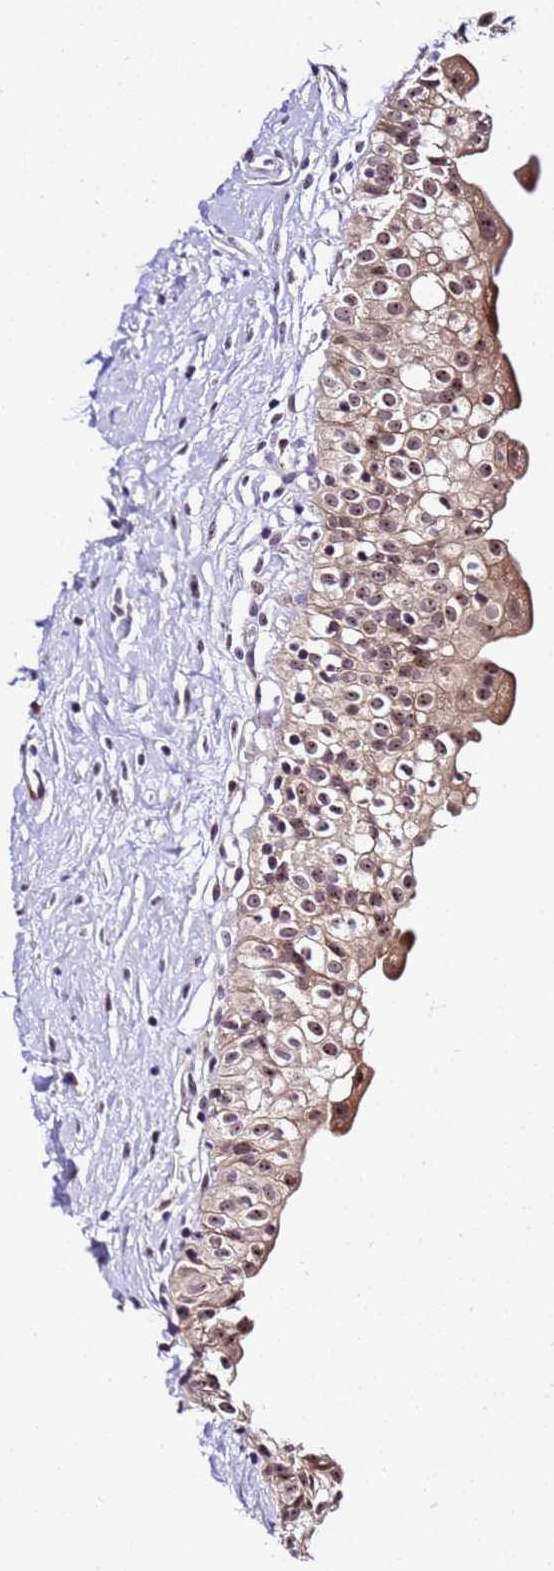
{"staining": {"intensity": "moderate", "quantity": ">75%", "location": "cytoplasmic/membranous,nuclear"}, "tissue": "urinary bladder", "cell_type": "Urothelial cells", "image_type": "normal", "snomed": [{"axis": "morphology", "description": "Normal tissue, NOS"}, {"axis": "topography", "description": "Urinary bladder"}], "caption": "DAB immunohistochemical staining of benign human urinary bladder demonstrates moderate cytoplasmic/membranous,nuclear protein expression in approximately >75% of urothelial cells.", "gene": "SLX4IP", "patient": {"sex": "male", "age": 51}}